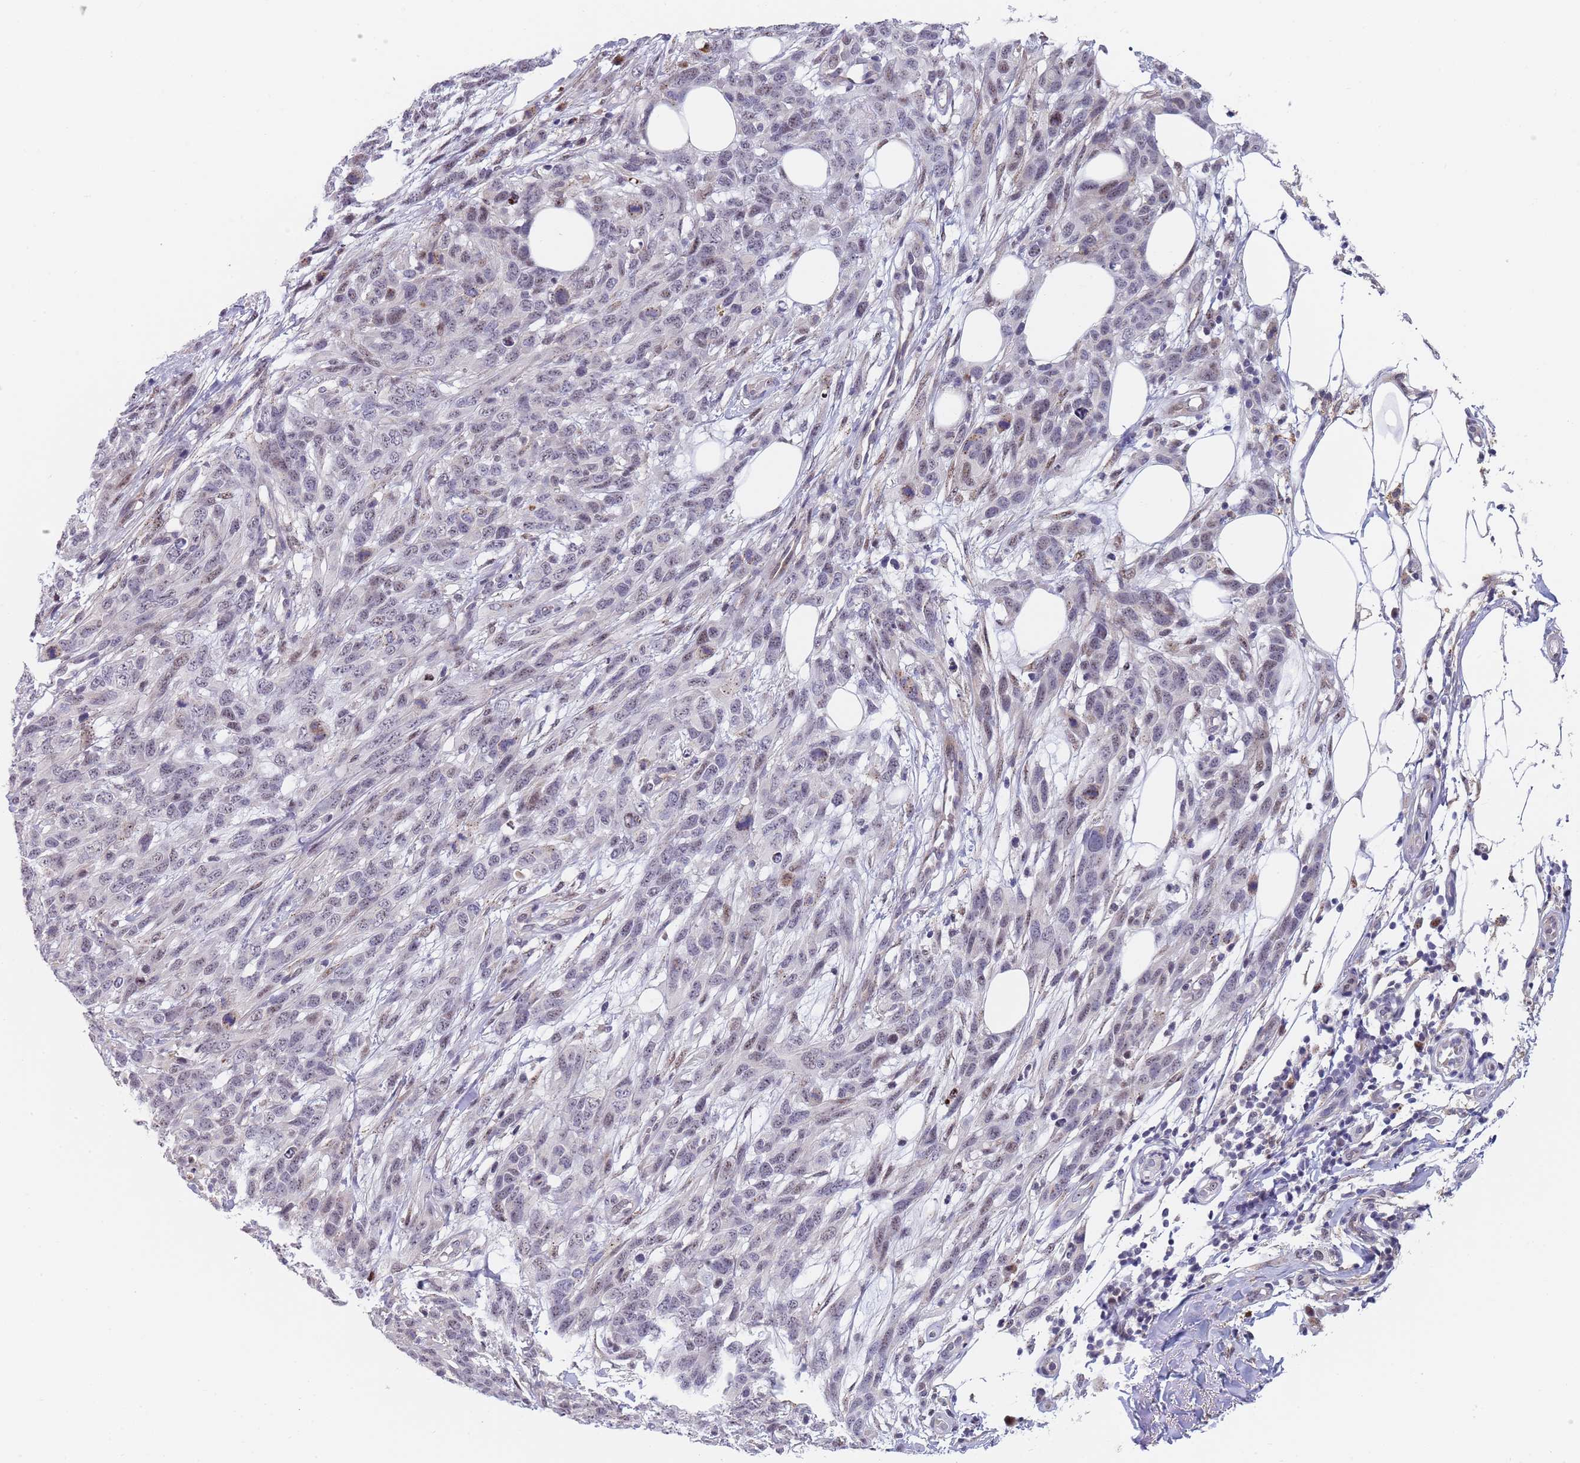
{"staining": {"intensity": "negative", "quantity": "none", "location": "none"}, "tissue": "melanoma", "cell_type": "Tumor cells", "image_type": "cancer", "snomed": [{"axis": "morphology", "description": "Normal morphology"}, {"axis": "morphology", "description": "Malignant melanoma, NOS"}, {"axis": "topography", "description": "Skin"}], "caption": "A high-resolution micrograph shows immunohistochemistry (IHC) staining of malignant melanoma, which shows no significant expression in tumor cells.", "gene": "PLCL2", "patient": {"sex": "female", "age": 72}}